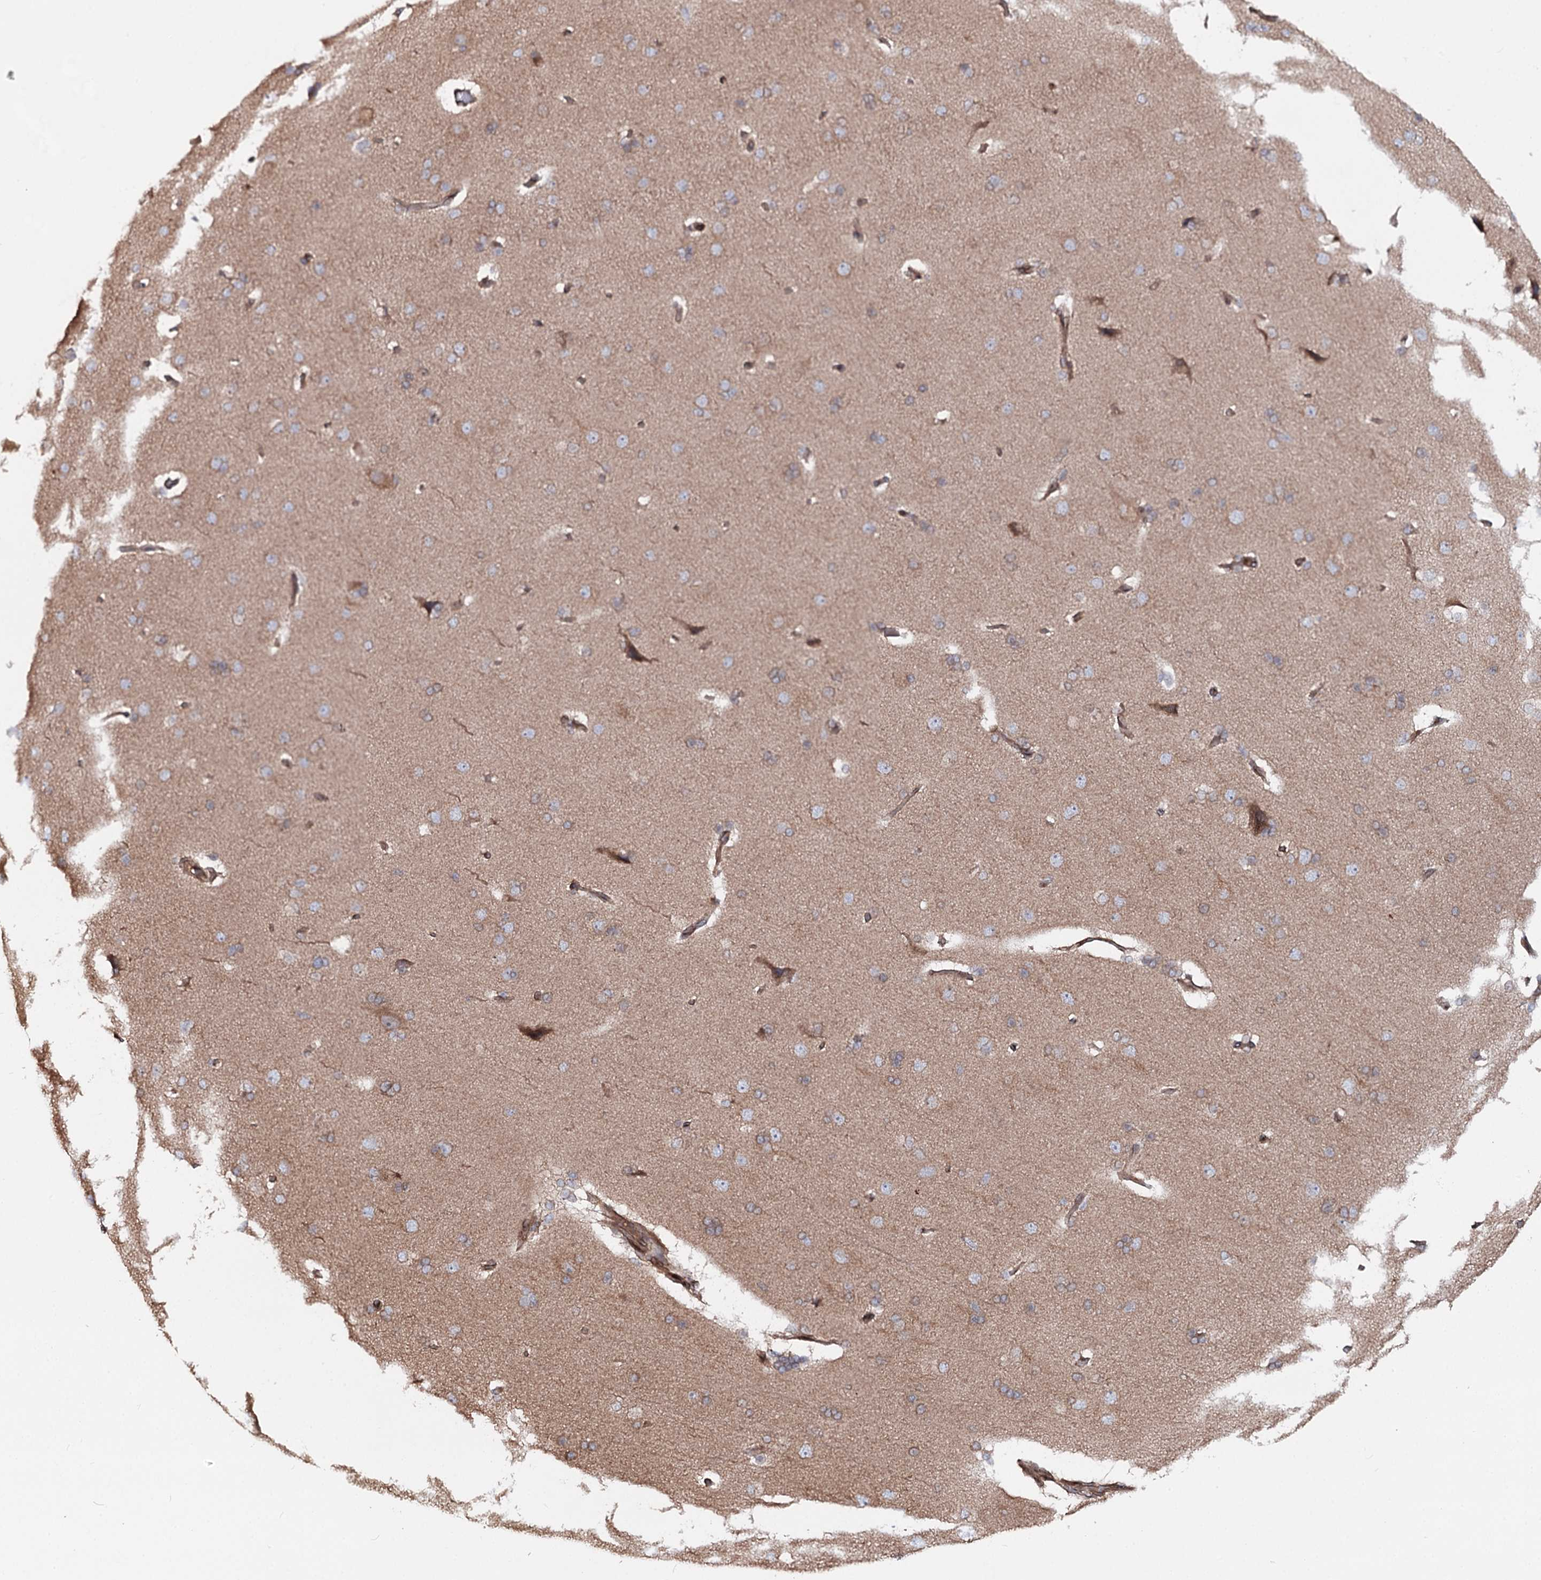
{"staining": {"intensity": "moderate", "quantity": ">75%", "location": "cytoplasmic/membranous"}, "tissue": "cerebral cortex", "cell_type": "Endothelial cells", "image_type": "normal", "snomed": [{"axis": "morphology", "description": "Normal tissue, NOS"}, {"axis": "topography", "description": "Cerebral cortex"}], "caption": "Immunohistochemical staining of normal cerebral cortex shows medium levels of moderate cytoplasmic/membranous positivity in about >75% of endothelial cells. (DAB IHC, brown staining for protein, blue staining for nuclei).", "gene": "FGFR1OP2", "patient": {"sex": "male", "age": 62}}